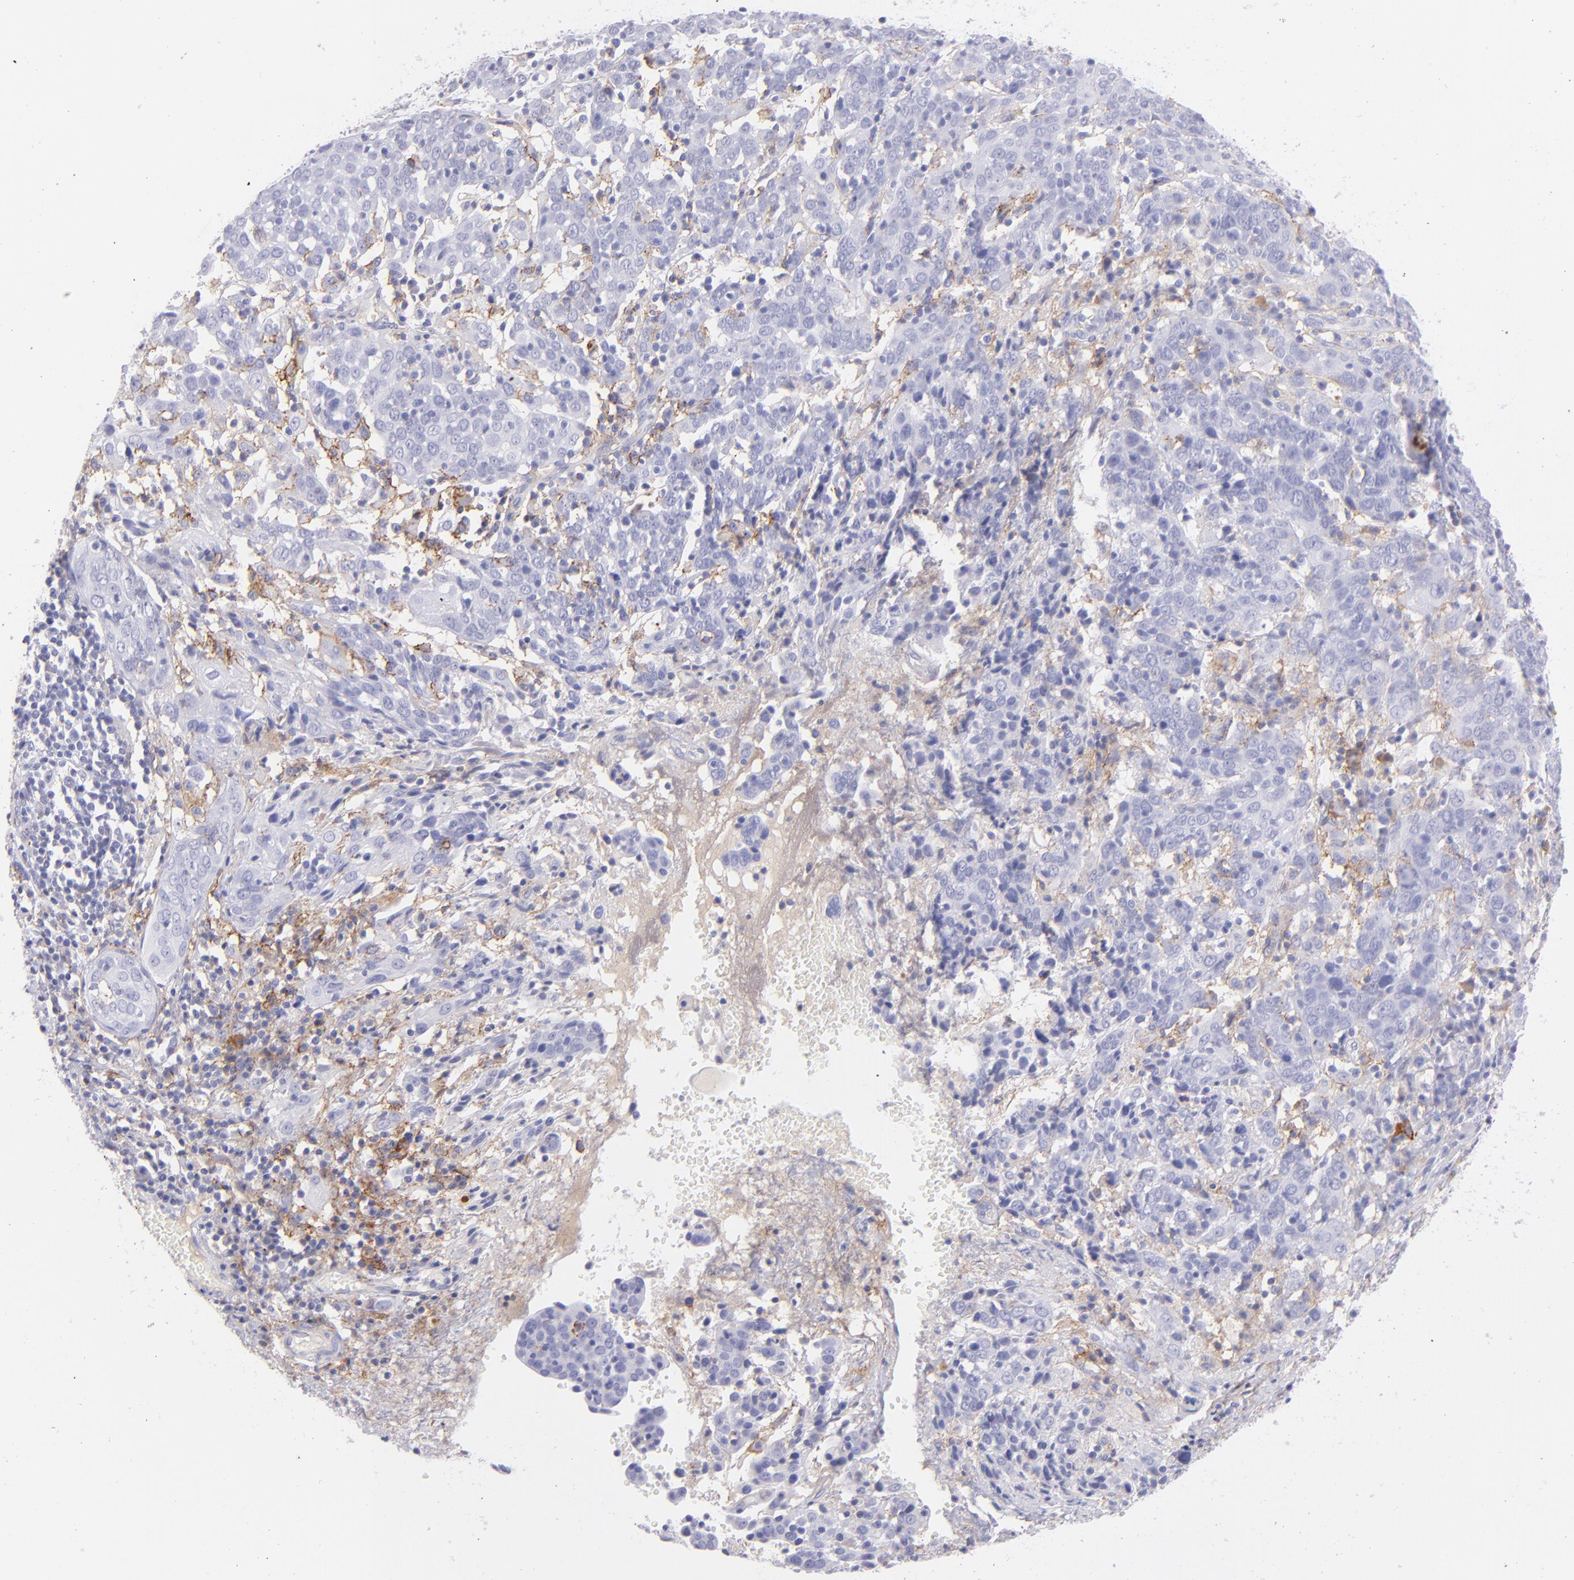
{"staining": {"intensity": "weak", "quantity": "<25%", "location": "cytoplasmic/membranous"}, "tissue": "cervical cancer", "cell_type": "Tumor cells", "image_type": "cancer", "snomed": [{"axis": "morphology", "description": "Normal tissue, NOS"}, {"axis": "morphology", "description": "Squamous cell carcinoma, NOS"}, {"axis": "topography", "description": "Cervix"}], "caption": "The micrograph exhibits no significant staining in tumor cells of cervical cancer (squamous cell carcinoma).", "gene": "CD81", "patient": {"sex": "female", "age": 67}}